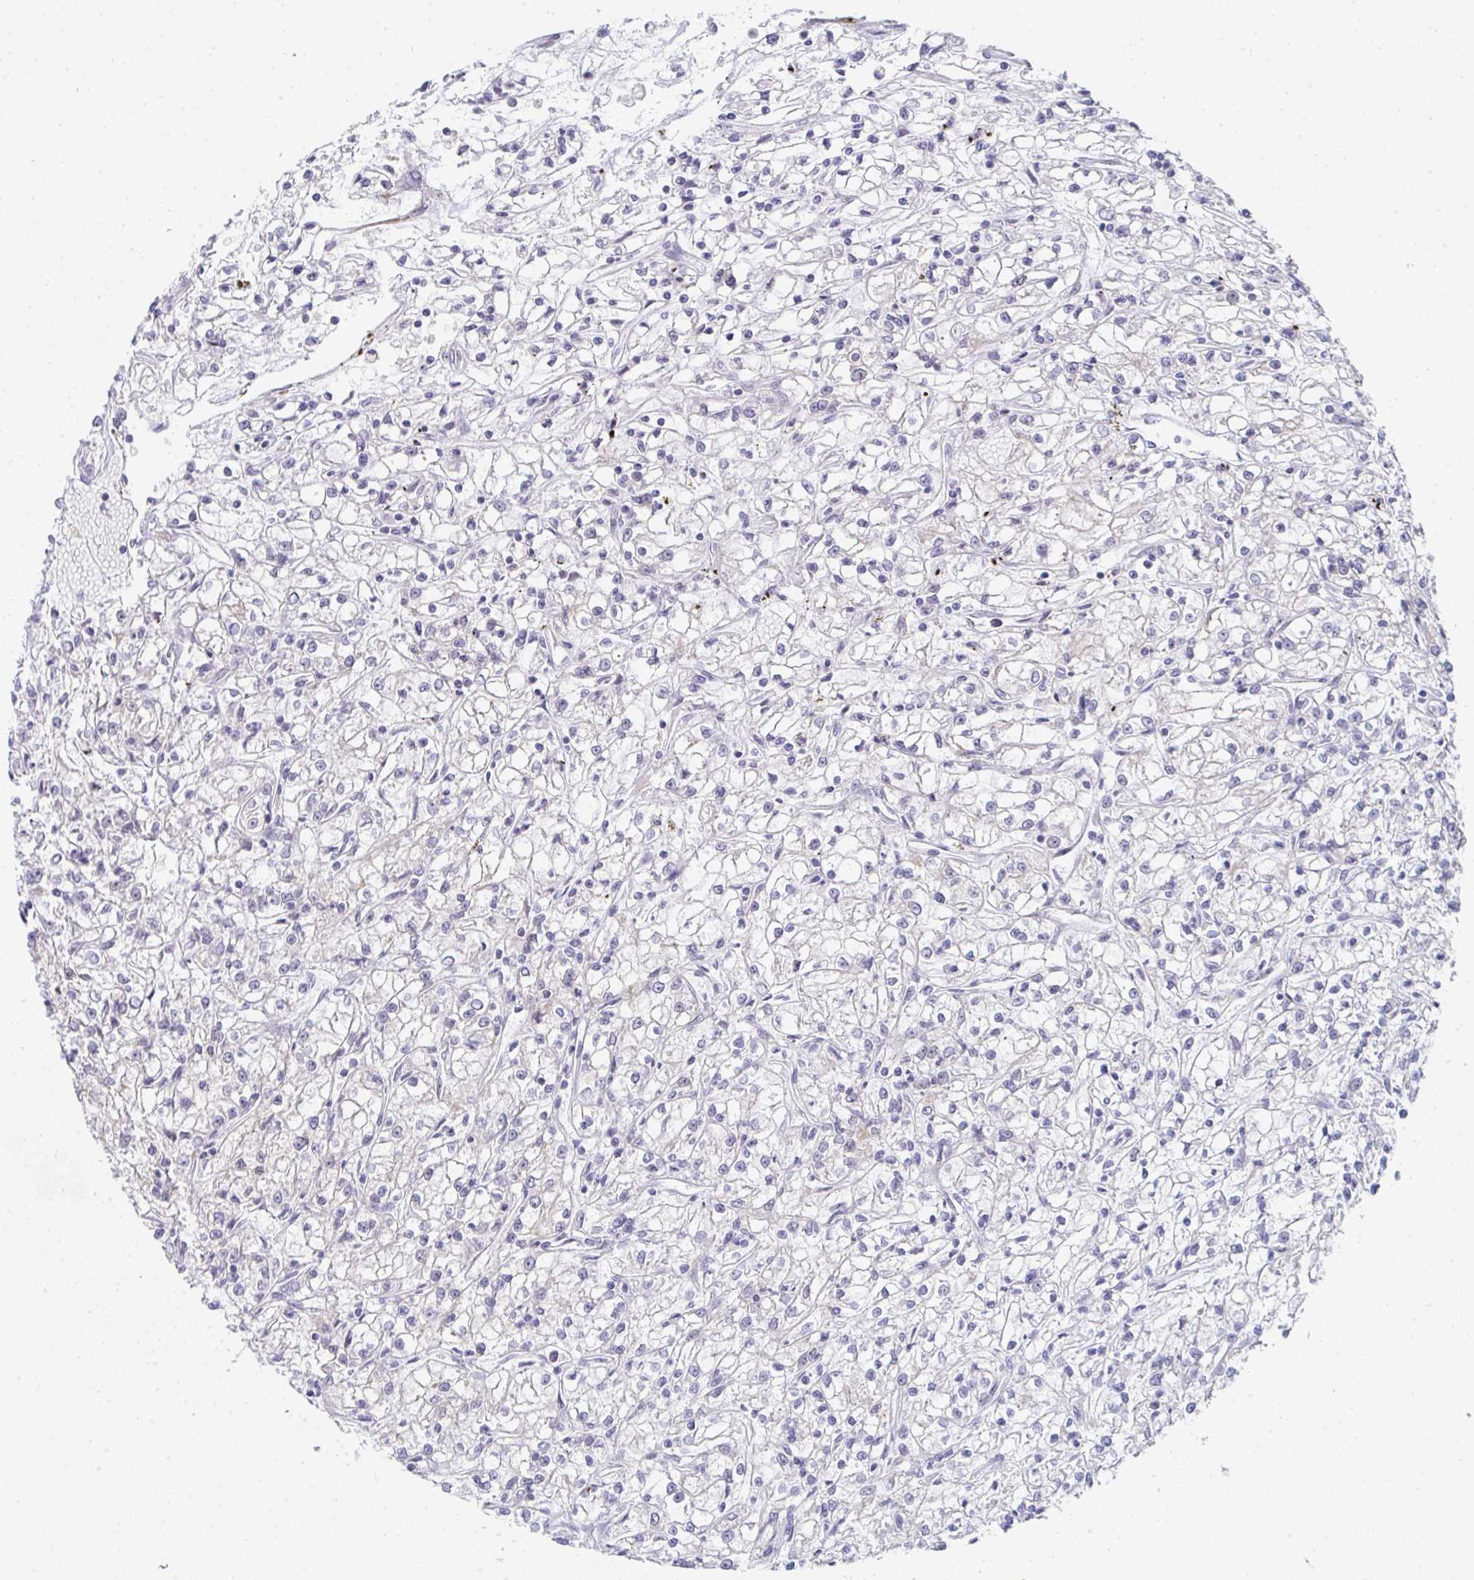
{"staining": {"intensity": "negative", "quantity": "none", "location": "none"}, "tissue": "renal cancer", "cell_type": "Tumor cells", "image_type": "cancer", "snomed": [{"axis": "morphology", "description": "Adenocarcinoma, NOS"}, {"axis": "topography", "description": "Kidney"}], "caption": "Micrograph shows no significant protein positivity in tumor cells of adenocarcinoma (renal).", "gene": "GINS2", "patient": {"sex": "female", "age": 59}}